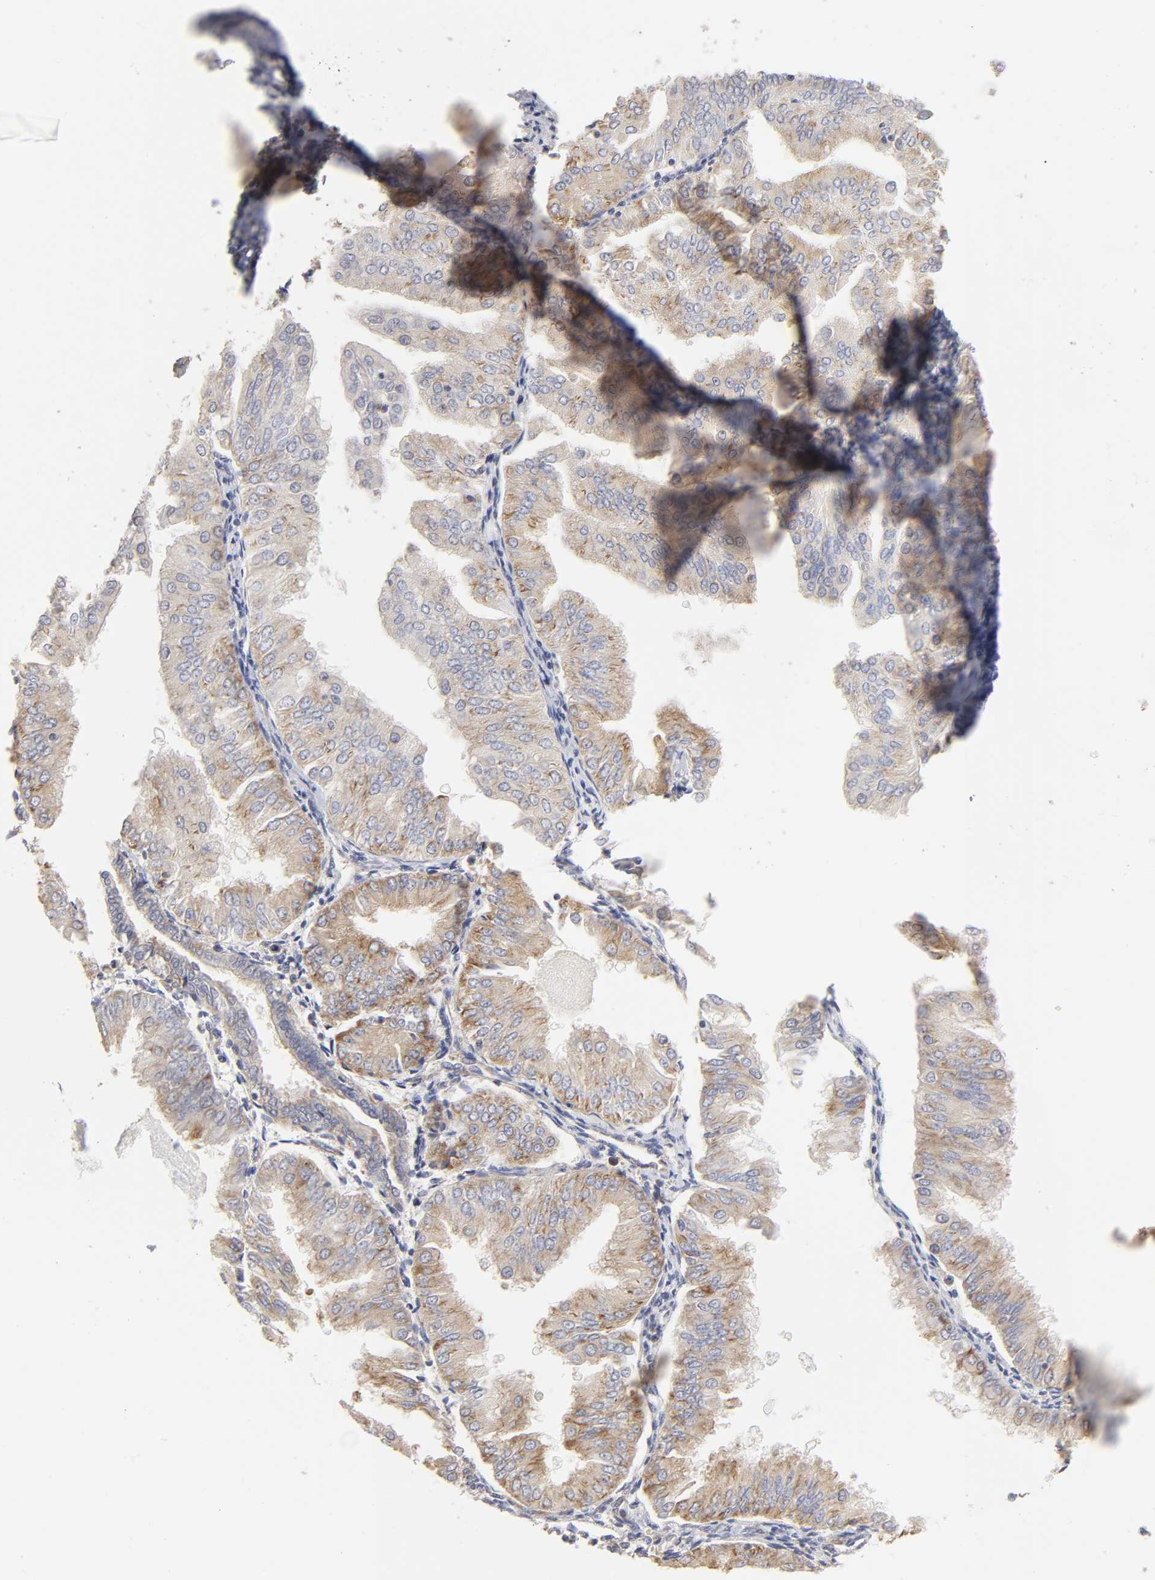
{"staining": {"intensity": "moderate", "quantity": "25%-75%", "location": "cytoplasmic/membranous"}, "tissue": "endometrial cancer", "cell_type": "Tumor cells", "image_type": "cancer", "snomed": [{"axis": "morphology", "description": "Adenocarcinoma, NOS"}, {"axis": "topography", "description": "Endometrium"}], "caption": "Endometrial cancer stained for a protein (brown) shows moderate cytoplasmic/membranous positive staining in about 25%-75% of tumor cells.", "gene": "RPL14", "patient": {"sex": "female", "age": 53}}